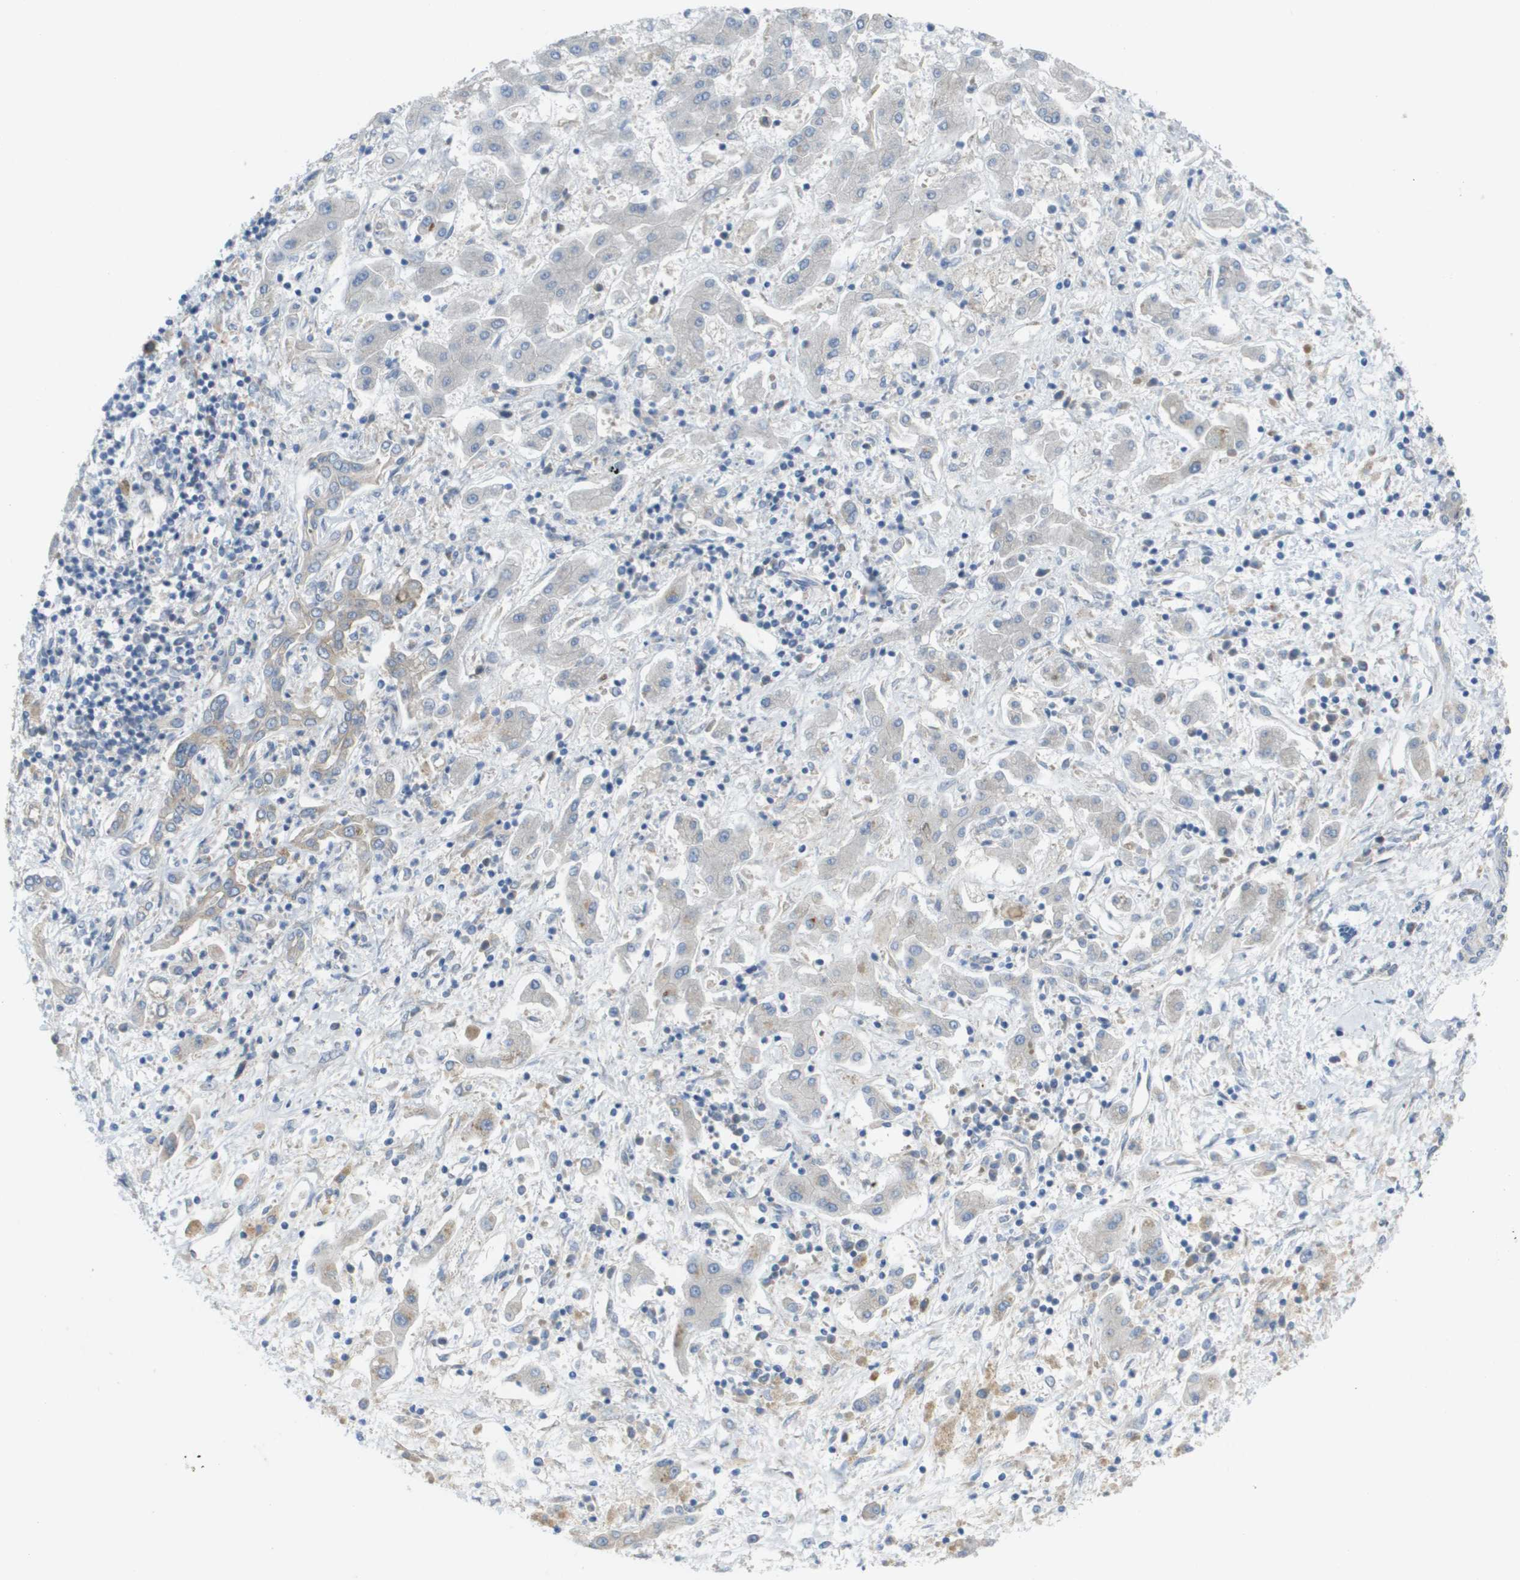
{"staining": {"intensity": "negative", "quantity": "none", "location": "none"}, "tissue": "liver cancer", "cell_type": "Tumor cells", "image_type": "cancer", "snomed": [{"axis": "morphology", "description": "Cholangiocarcinoma"}, {"axis": "topography", "description": "Liver"}], "caption": "Photomicrograph shows no protein expression in tumor cells of liver cancer tissue.", "gene": "EIF4G2", "patient": {"sex": "male", "age": 50}}